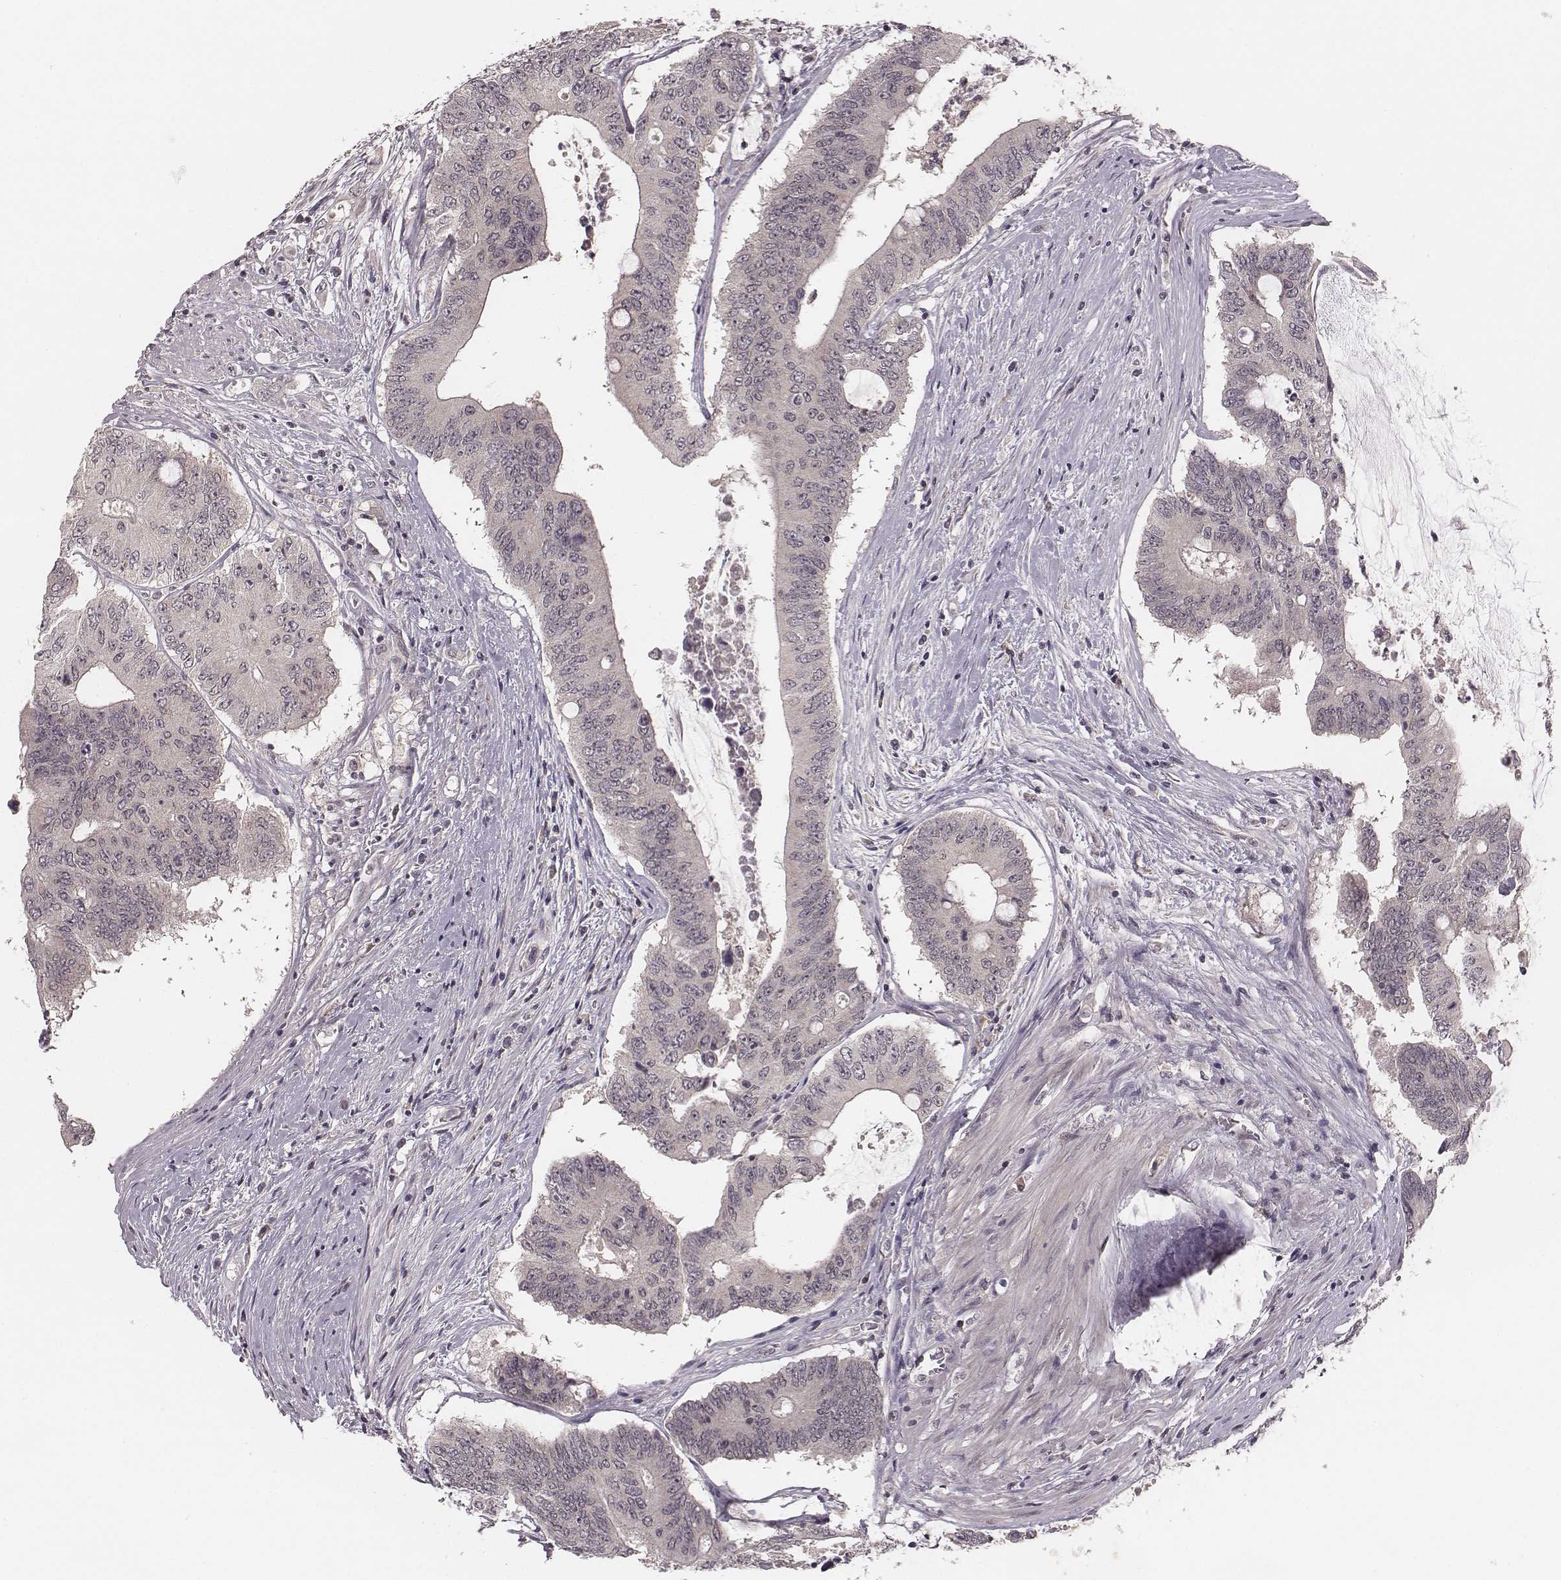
{"staining": {"intensity": "negative", "quantity": "none", "location": "none"}, "tissue": "colorectal cancer", "cell_type": "Tumor cells", "image_type": "cancer", "snomed": [{"axis": "morphology", "description": "Adenocarcinoma, NOS"}, {"axis": "topography", "description": "Rectum"}], "caption": "IHC of colorectal cancer exhibits no positivity in tumor cells. (DAB (3,3'-diaminobenzidine) IHC visualized using brightfield microscopy, high magnification).", "gene": "LY6K", "patient": {"sex": "male", "age": 59}}